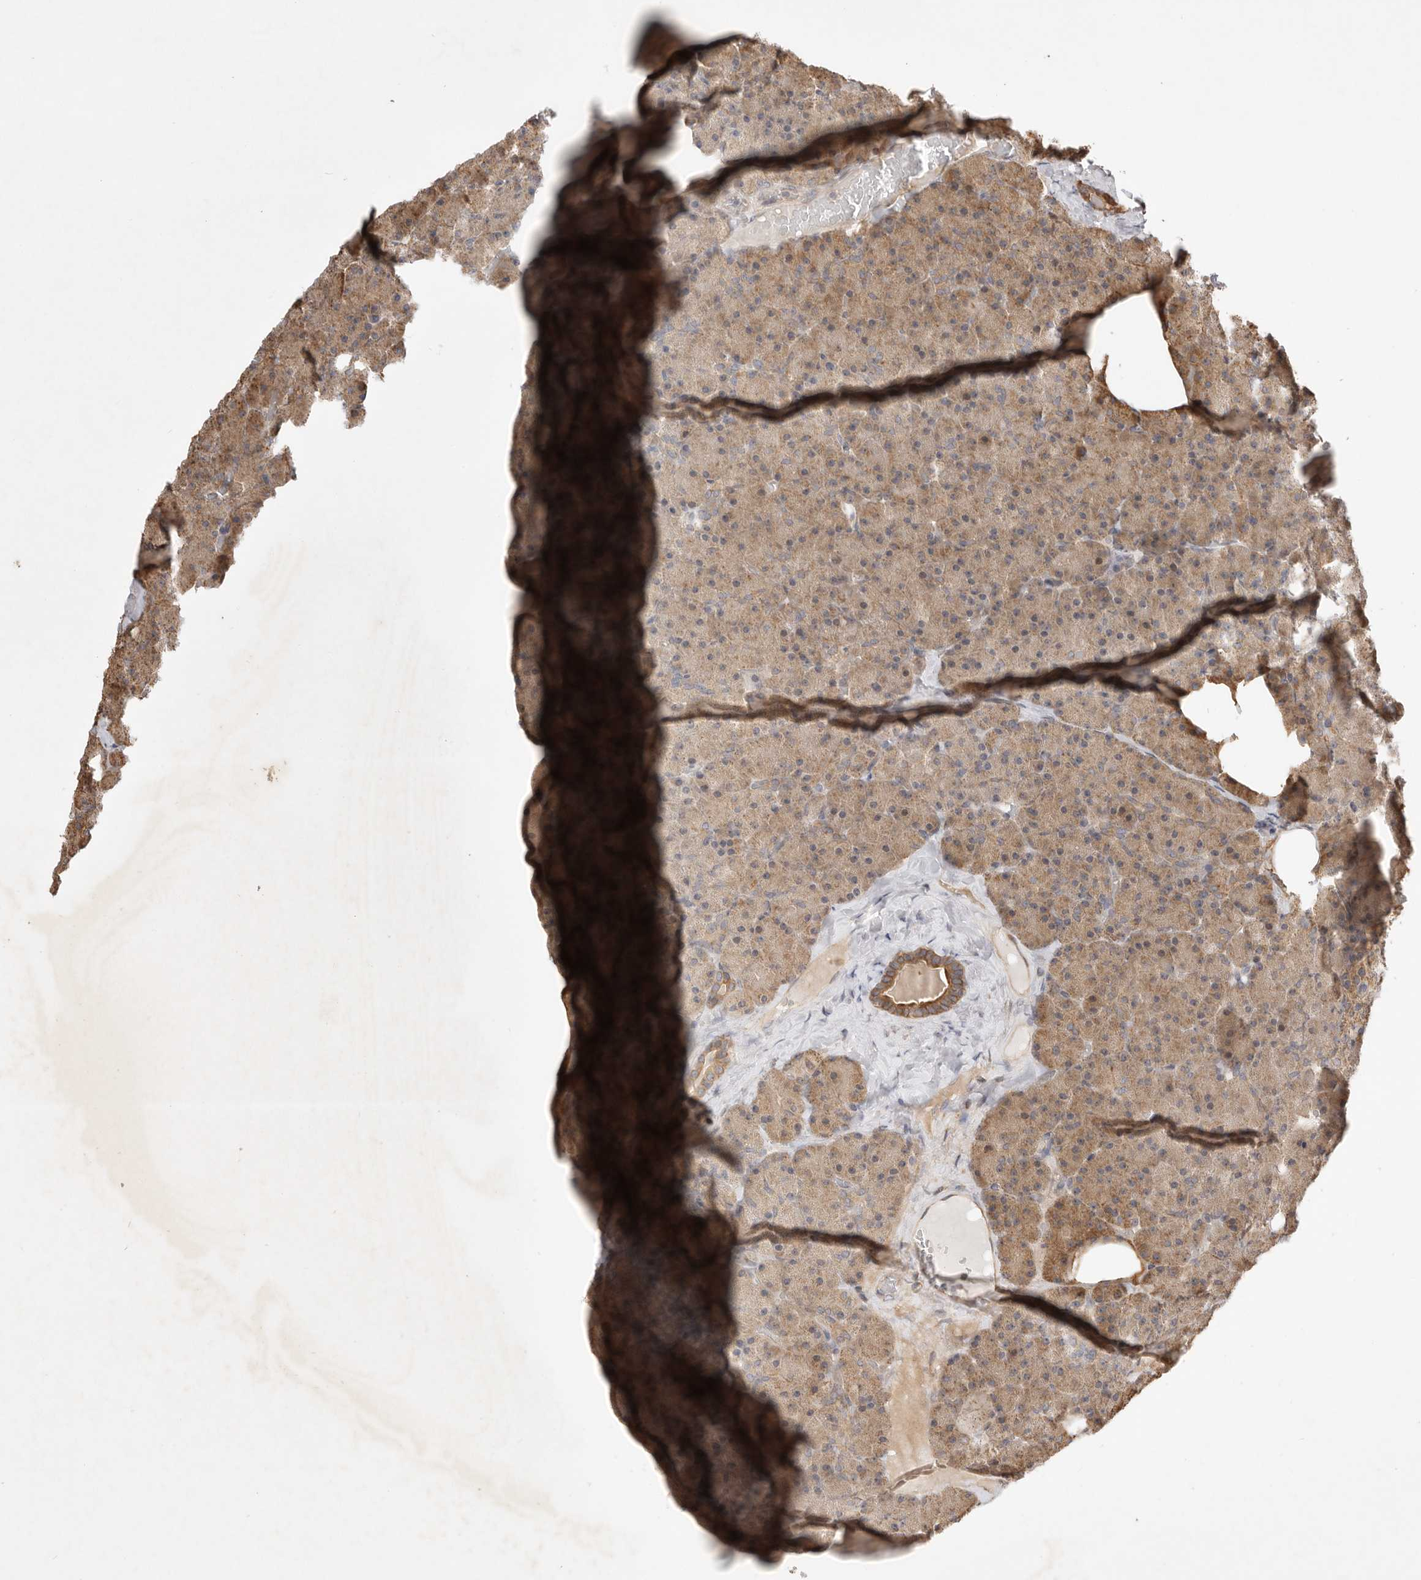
{"staining": {"intensity": "moderate", "quantity": "25%-75%", "location": "cytoplasmic/membranous"}, "tissue": "pancreas", "cell_type": "Exocrine glandular cells", "image_type": "normal", "snomed": [{"axis": "morphology", "description": "Normal tissue, NOS"}, {"axis": "morphology", "description": "Carcinoid, malignant, NOS"}, {"axis": "topography", "description": "Pancreas"}], "caption": "Exocrine glandular cells reveal moderate cytoplasmic/membranous expression in approximately 25%-75% of cells in unremarkable pancreas. The protein of interest is stained brown, and the nuclei are stained in blue (DAB (3,3'-diaminobenzidine) IHC with brightfield microscopy, high magnification).", "gene": "DPH7", "patient": {"sex": "female", "age": 35}}